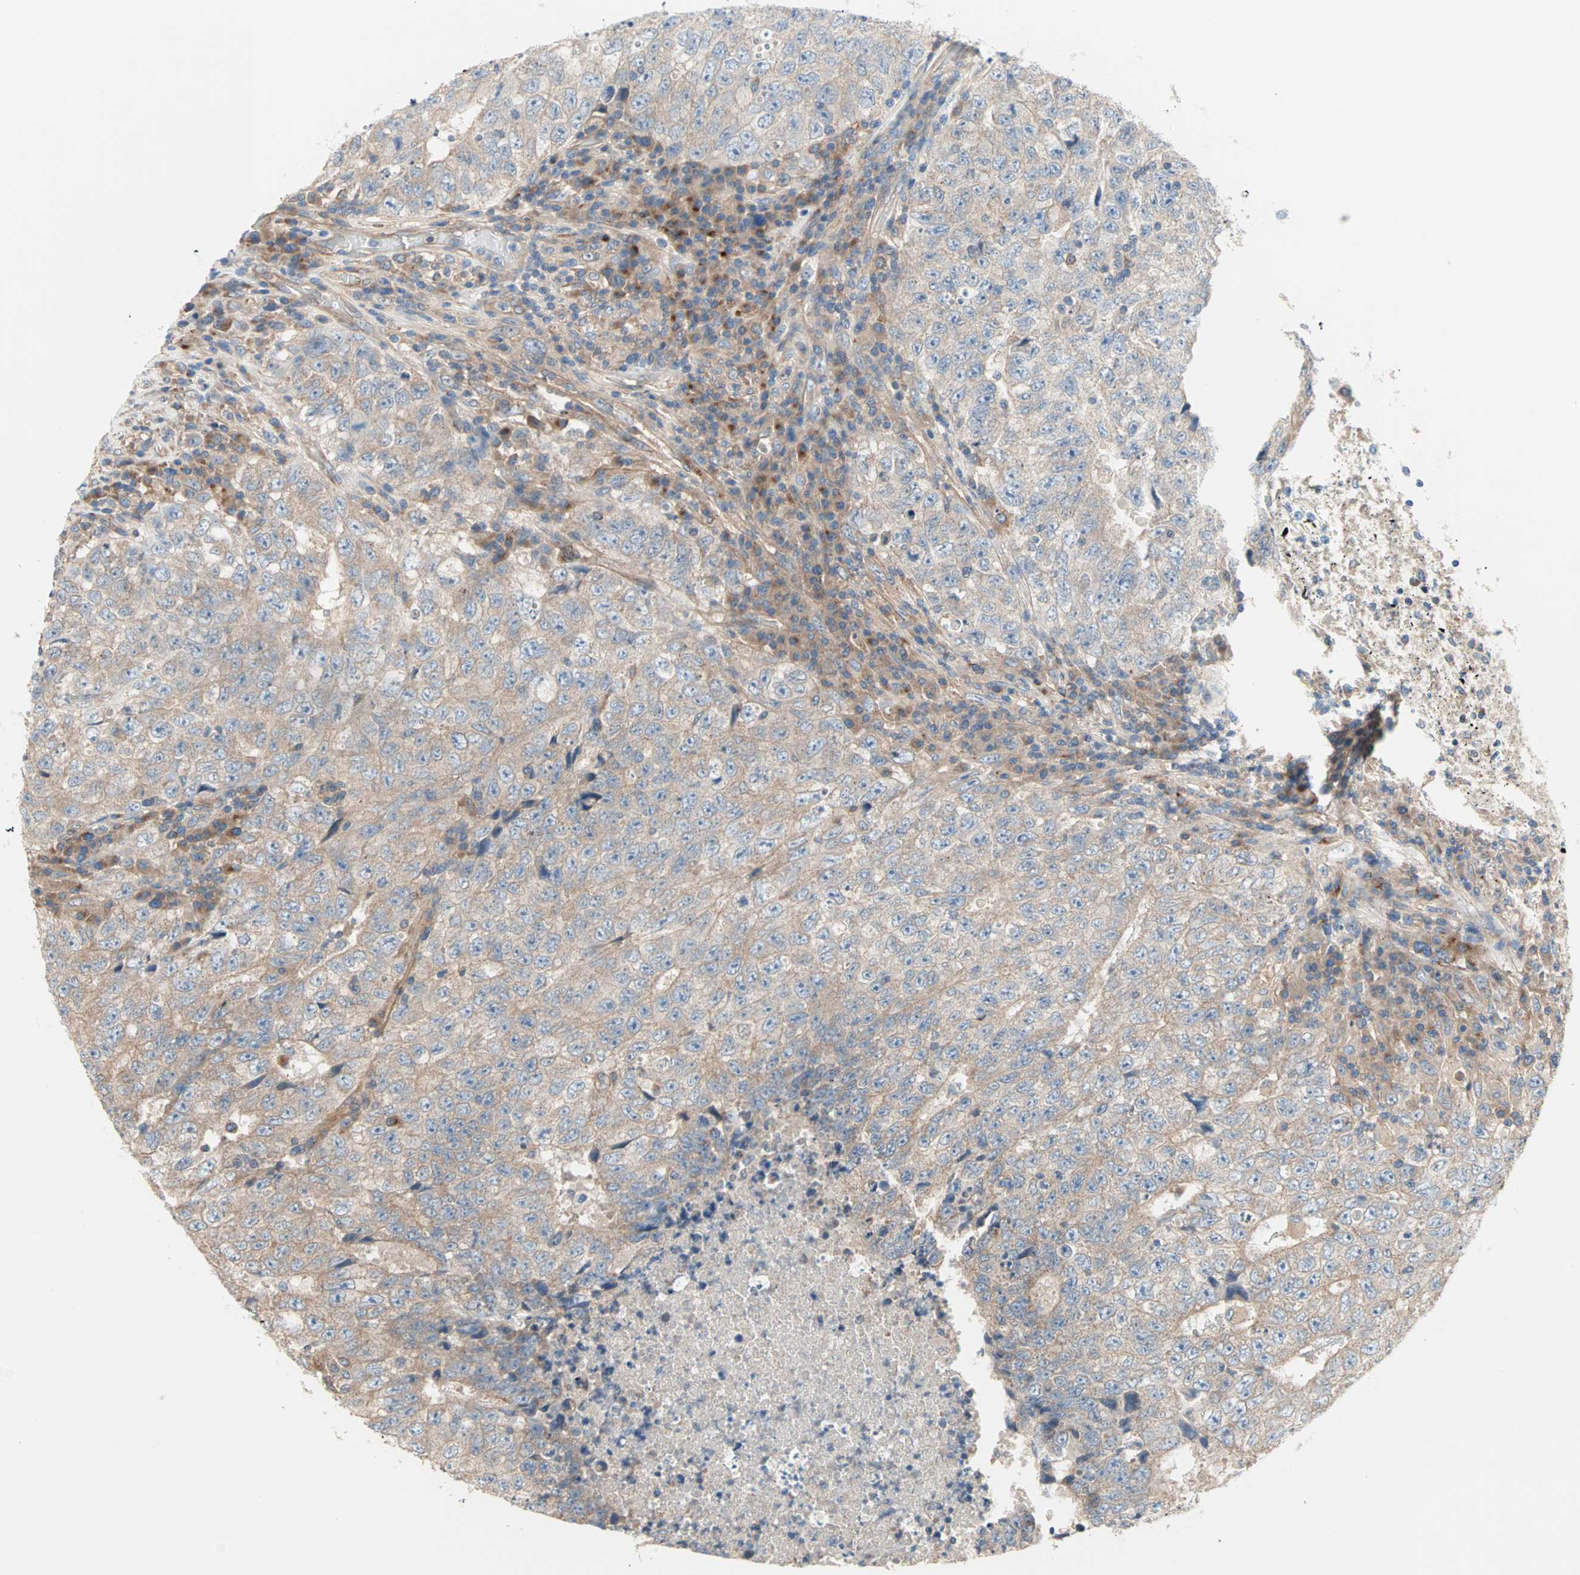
{"staining": {"intensity": "weak", "quantity": ">75%", "location": "cytoplasmic/membranous"}, "tissue": "testis cancer", "cell_type": "Tumor cells", "image_type": "cancer", "snomed": [{"axis": "morphology", "description": "Necrosis, NOS"}, {"axis": "morphology", "description": "Carcinoma, Embryonal, NOS"}, {"axis": "topography", "description": "Testis"}], "caption": "Immunohistochemistry of human testis embryonal carcinoma displays low levels of weak cytoplasmic/membranous positivity in about >75% of tumor cells.", "gene": "PDE8A", "patient": {"sex": "male", "age": 19}}